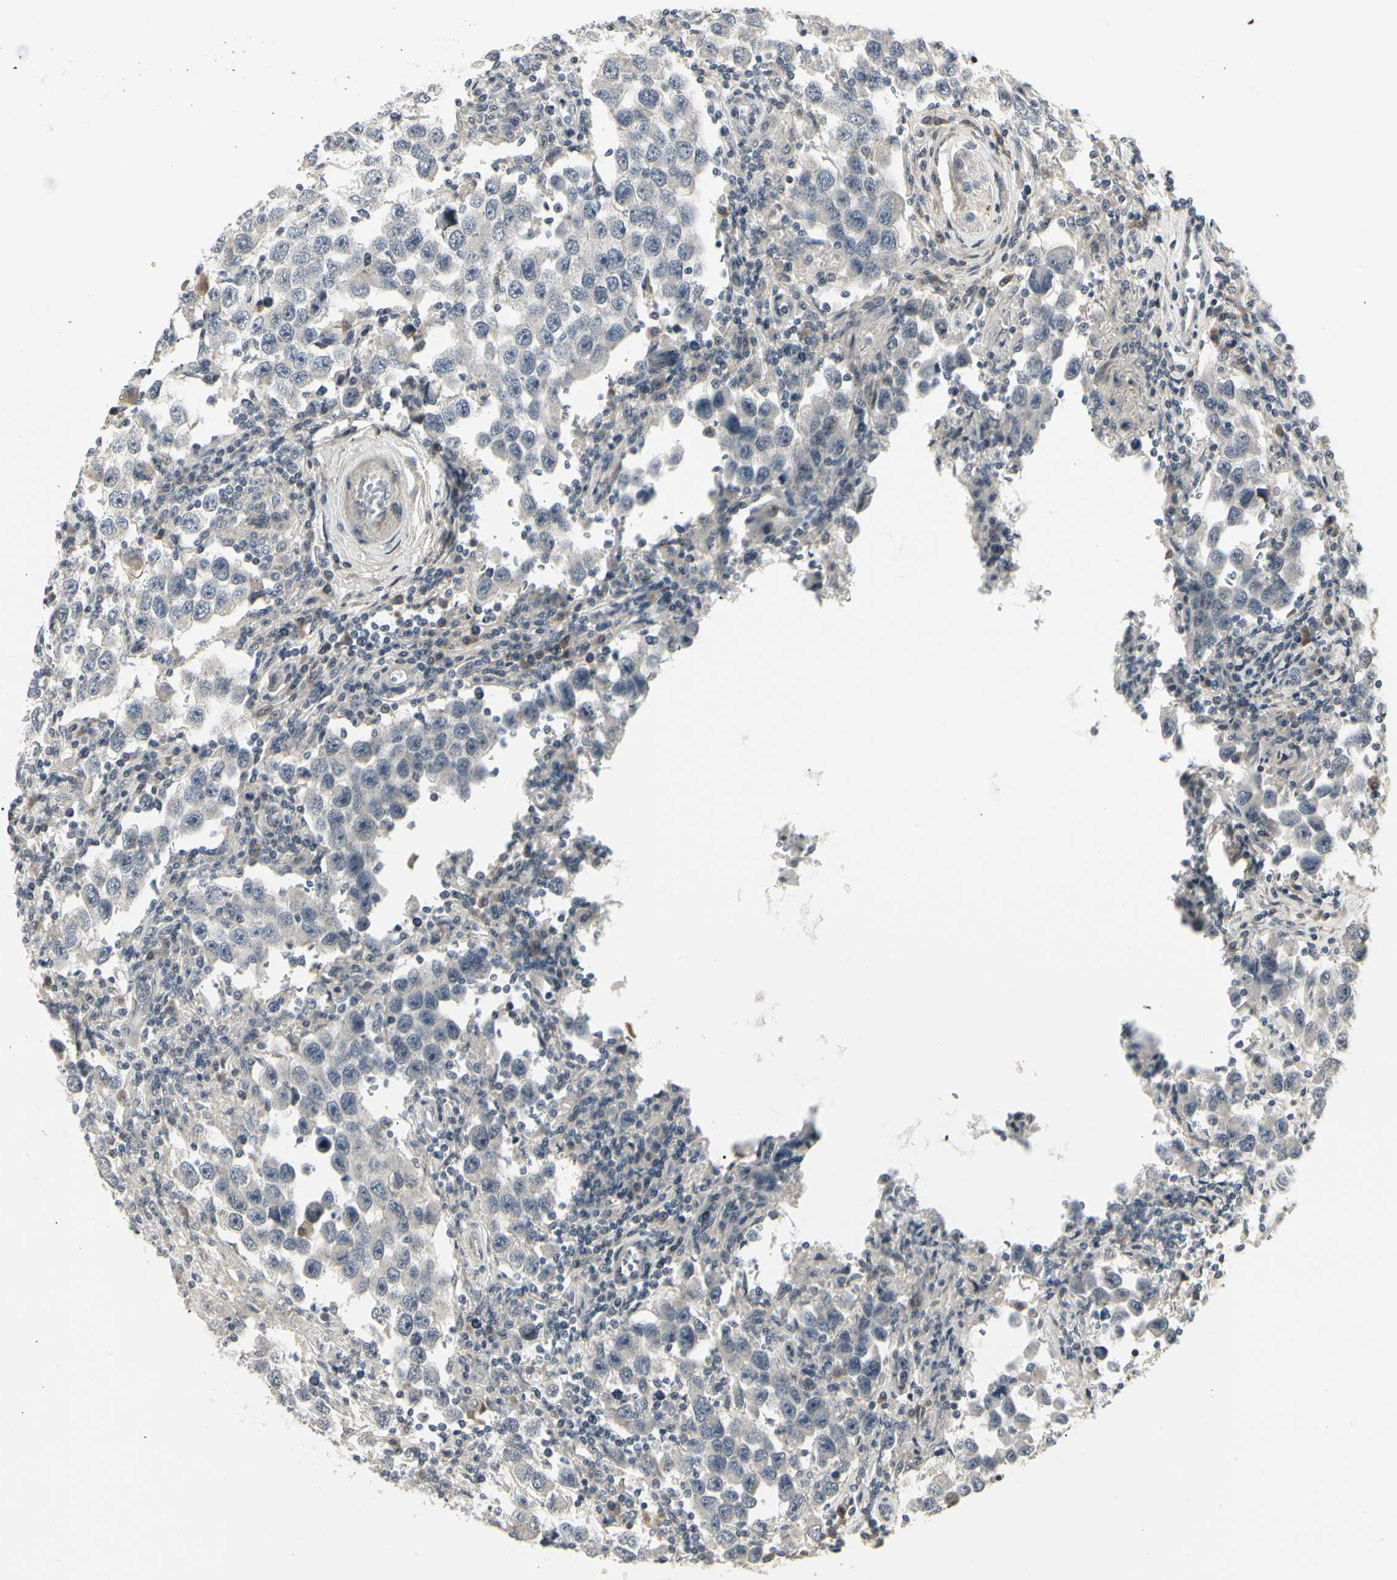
{"staining": {"intensity": "negative", "quantity": "none", "location": "none"}, "tissue": "testis cancer", "cell_type": "Tumor cells", "image_type": "cancer", "snomed": [{"axis": "morphology", "description": "Carcinoma, Embryonal, NOS"}, {"axis": "topography", "description": "Testis"}], "caption": "High power microscopy micrograph of an immunohistochemistry (IHC) histopathology image of testis cancer, revealing no significant positivity in tumor cells.", "gene": "FOXJ2", "patient": {"sex": "male", "age": 21}}